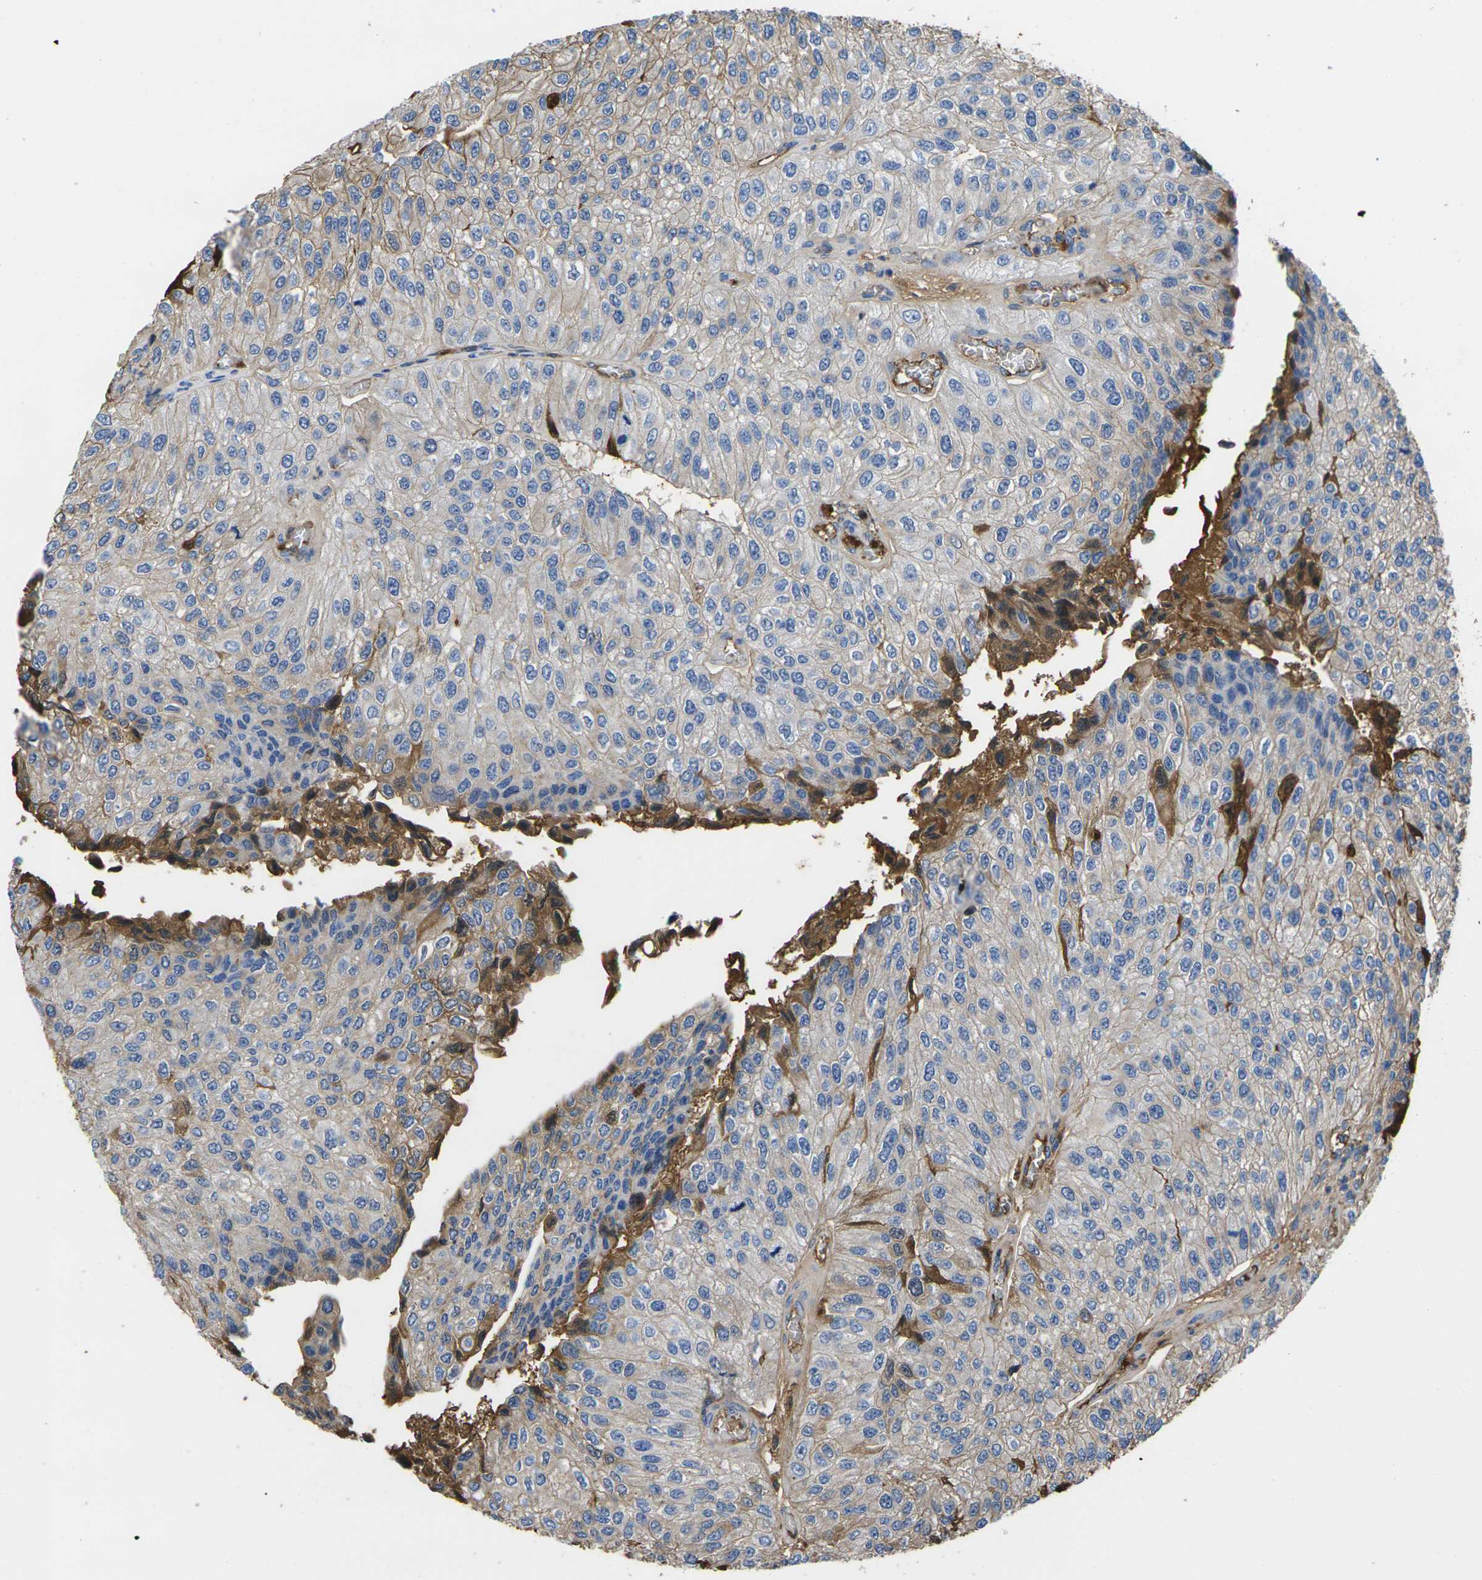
{"staining": {"intensity": "moderate", "quantity": "25%-75%", "location": "cytoplasmic/membranous,nuclear"}, "tissue": "urothelial cancer", "cell_type": "Tumor cells", "image_type": "cancer", "snomed": [{"axis": "morphology", "description": "Urothelial carcinoma, High grade"}, {"axis": "topography", "description": "Kidney"}, {"axis": "topography", "description": "Urinary bladder"}], "caption": "Protein expression by immunohistochemistry (IHC) reveals moderate cytoplasmic/membranous and nuclear staining in about 25%-75% of tumor cells in urothelial cancer.", "gene": "GREM2", "patient": {"sex": "male", "age": 77}}